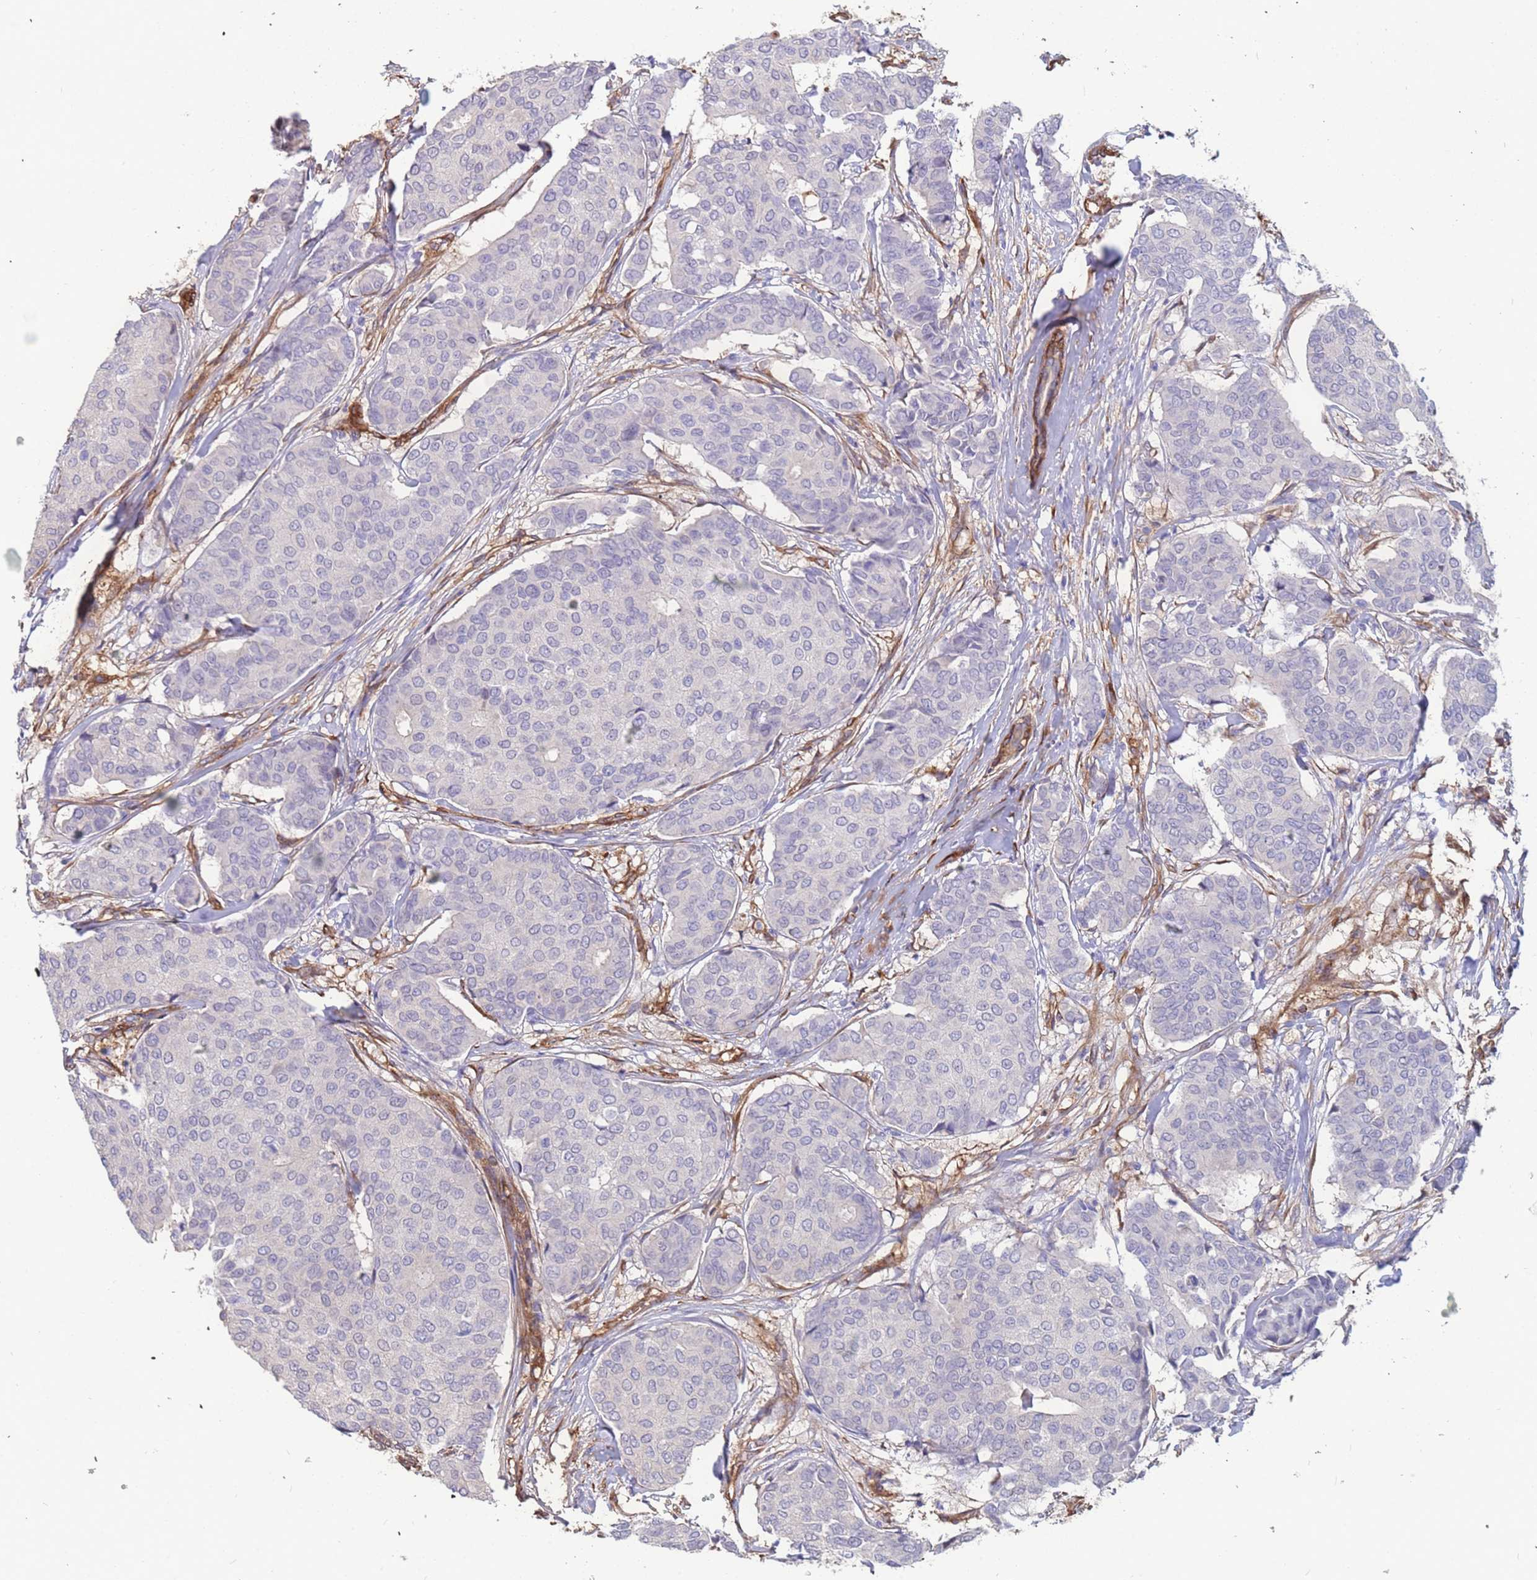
{"staining": {"intensity": "negative", "quantity": "none", "location": "none"}, "tissue": "breast cancer", "cell_type": "Tumor cells", "image_type": "cancer", "snomed": [{"axis": "morphology", "description": "Duct carcinoma"}, {"axis": "topography", "description": "Breast"}], "caption": "This is an IHC micrograph of breast invasive ductal carcinoma. There is no staining in tumor cells.", "gene": "EHD2", "patient": {"sex": "female", "age": 75}}